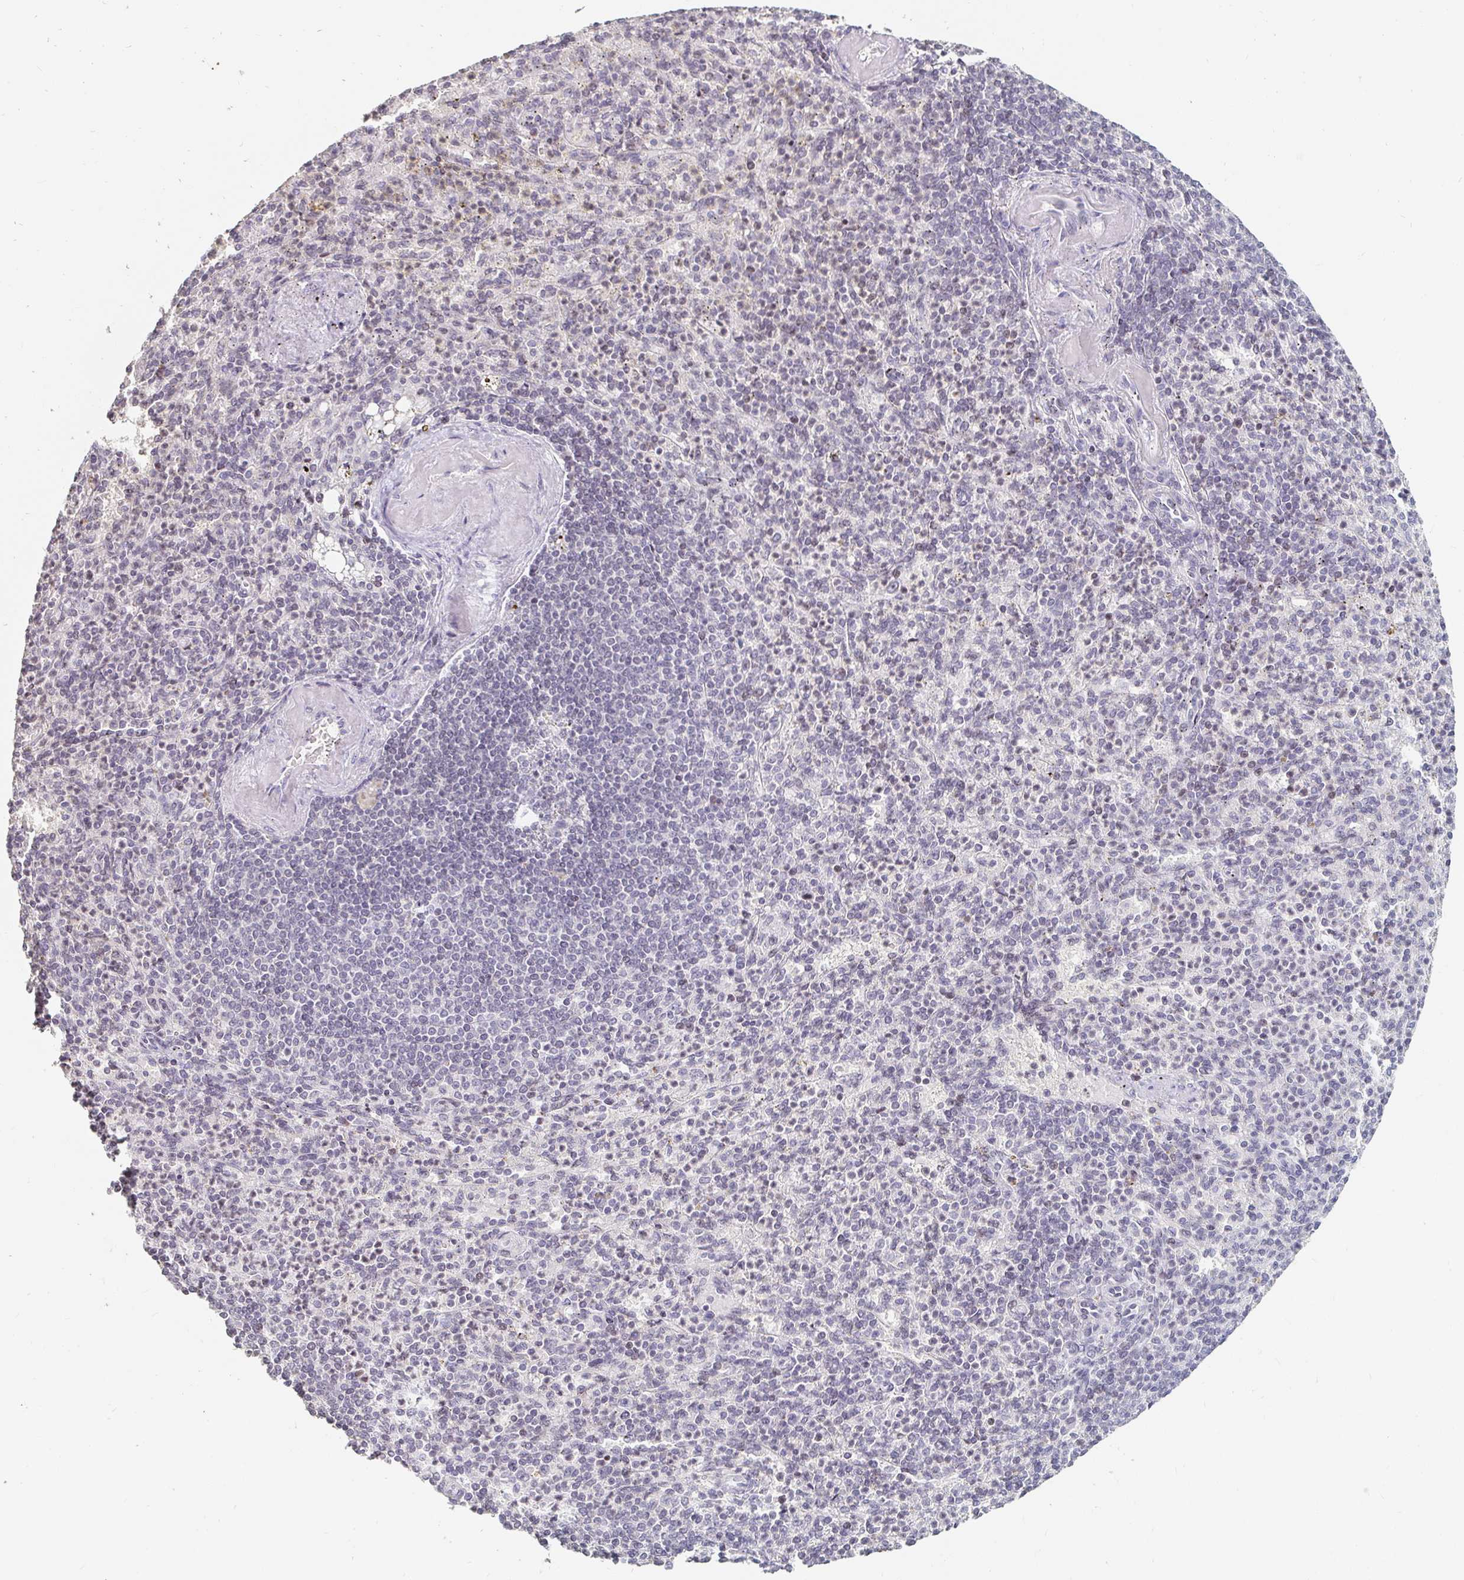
{"staining": {"intensity": "negative", "quantity": "none", "location": "none"}, "tissue": "spleen", "cell_type": "Cells in red pulp", "image_type": "normal", "snomed": [{"axis": "morphology", "description": "Normal tissue, NOS"}, {"axis": "topography", "description": "Spleen"}], "caption": "High power microscopy photomicrograph of an immunohistochemistry (IHC) histopathology image of unremarkable spleen, revealing no significant staining in cells in red pulp.", "gene": "NME9", "patient": {"sex": "female", "age": 74}}